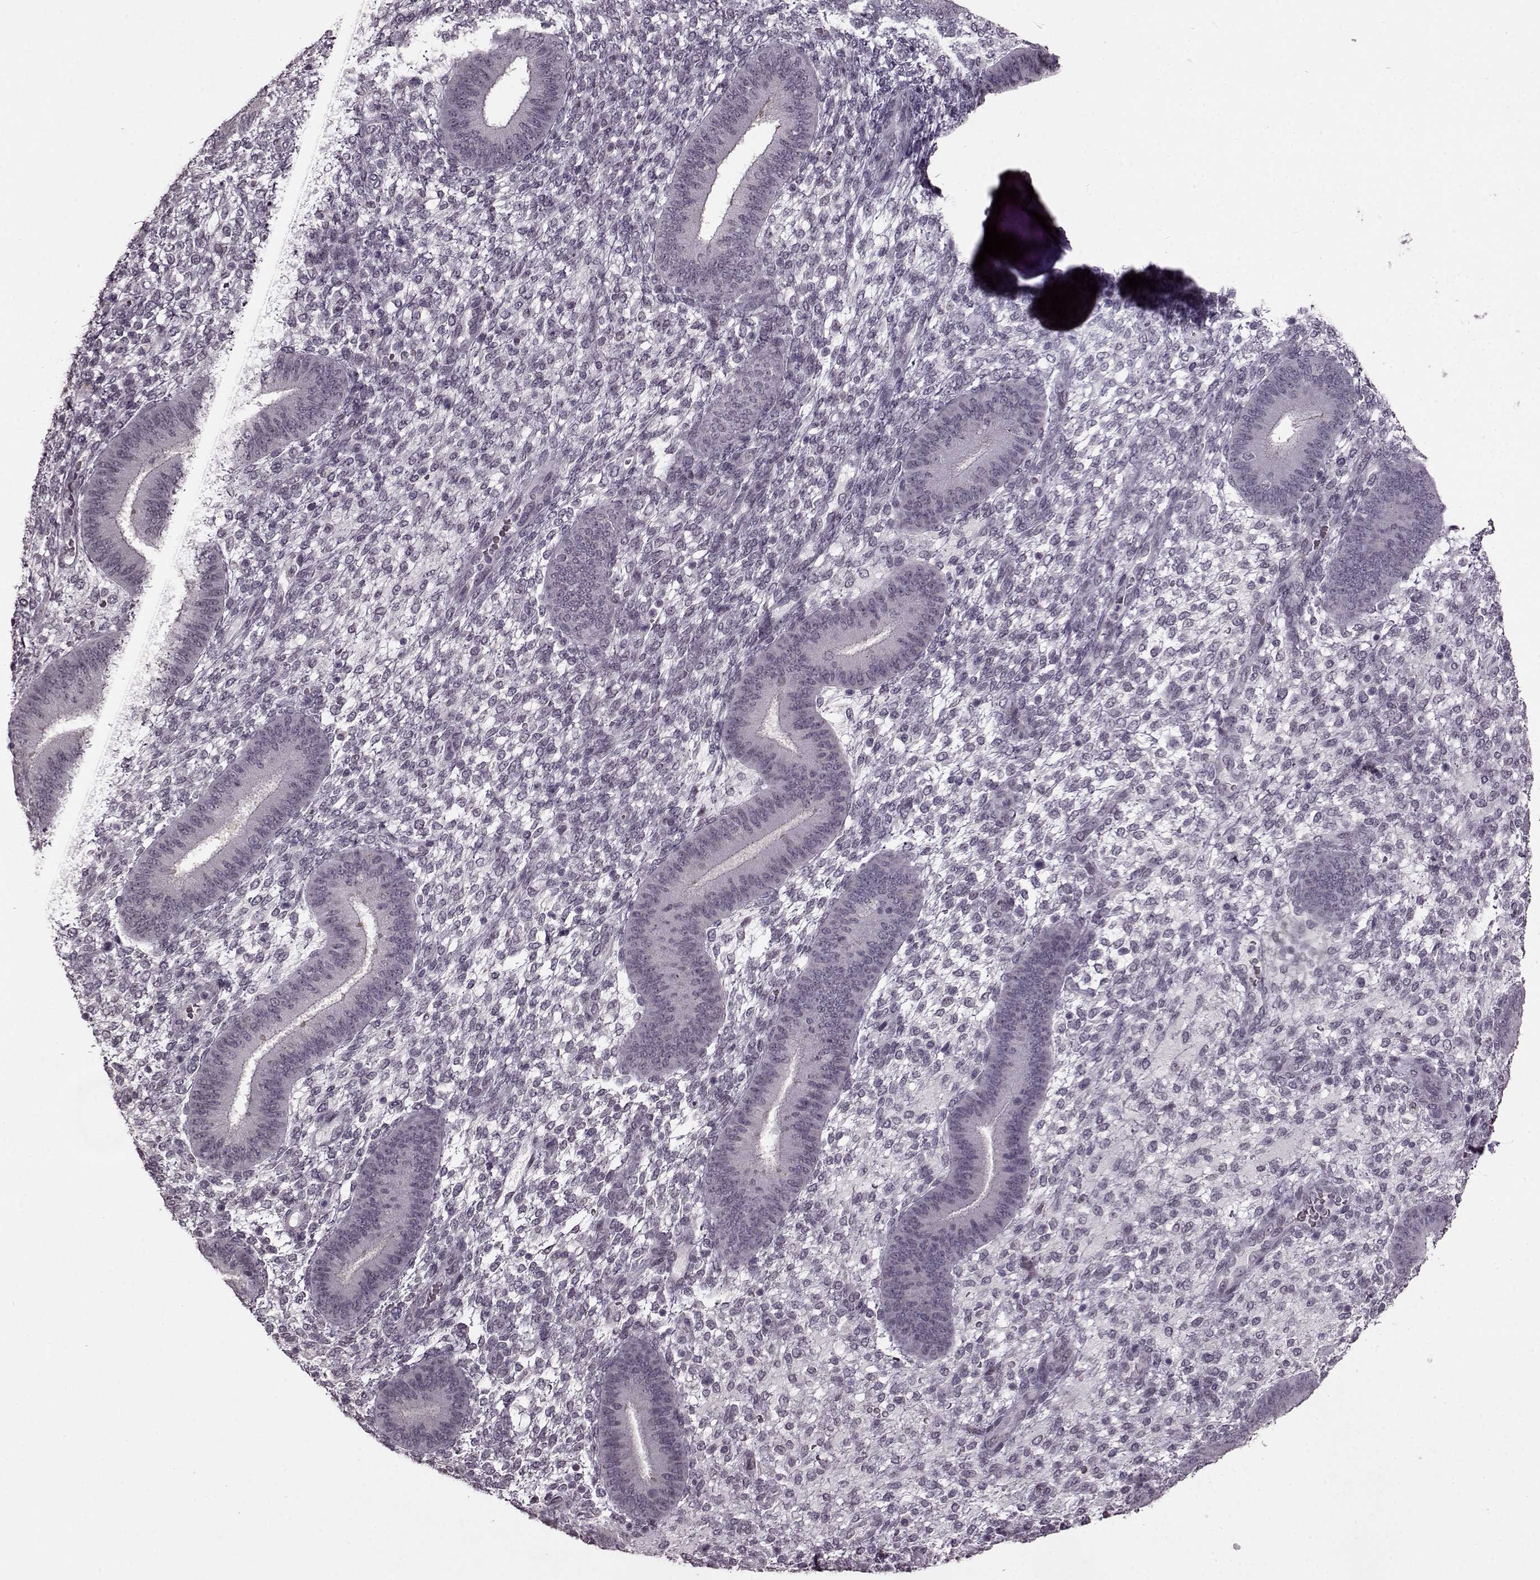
{"staining": {"intensity": "negative", "quantity": "none", "location": "none"}, "tissue": "endometrium", "cell_type": "Cells in endometrial stroma", "image_type": "normal", "snomed": [{"axis": "morphology", "description": "Normal tissue, NOS"}, {"axis": "topography", "description": "Endometrium"}], "caption": "Immunohistochemistry image of unremarkable endometrium: human endometrium stained with DAB displays no significant protein positivity in cells in endometrial stroma.", "gene": "STX1A", "patient": {"sex": "female", "age": 39}}